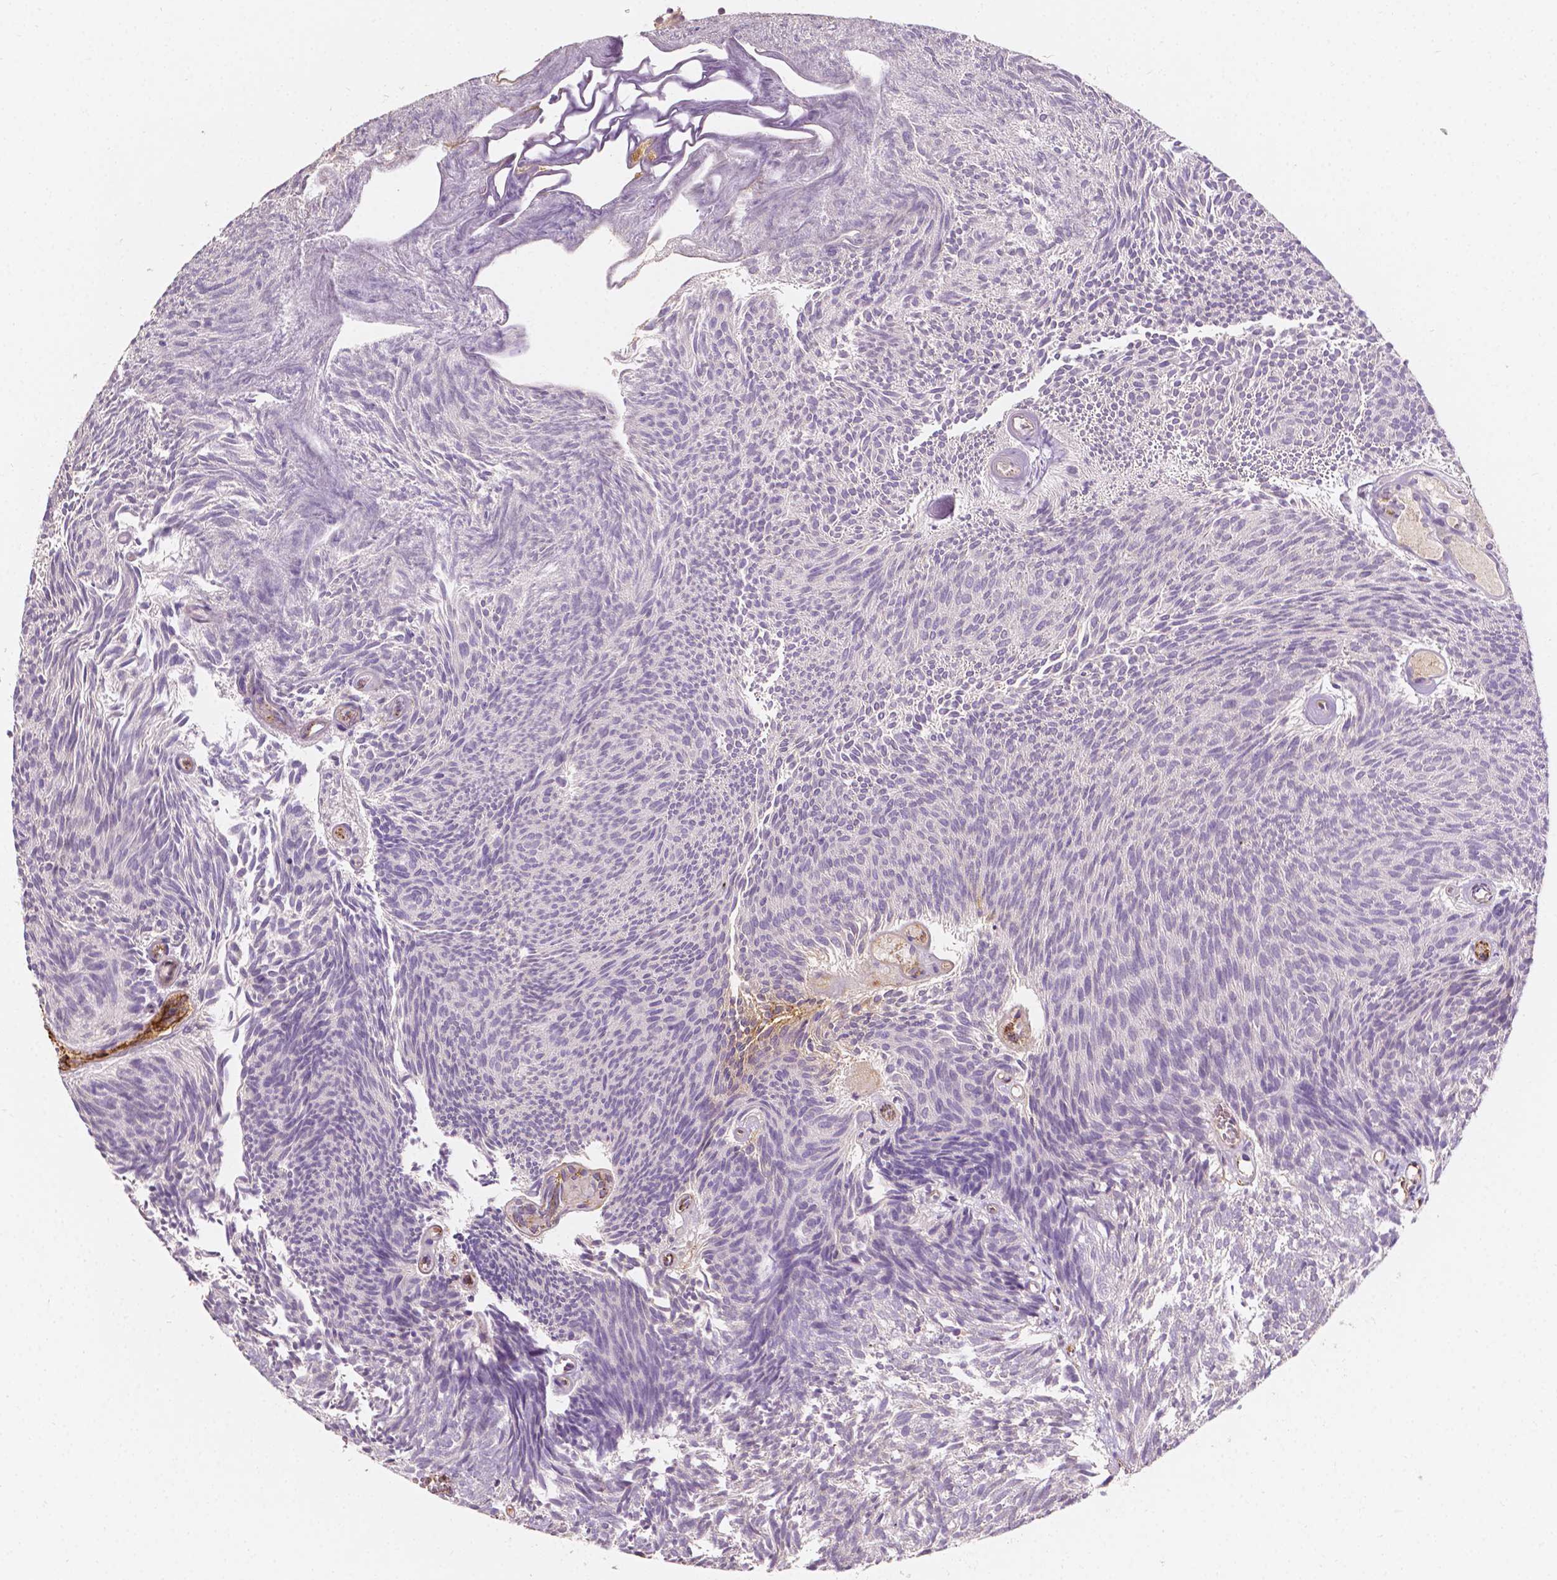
{"staining": {"intensity": "negative", "quantity": "none", "location": "none"}, "tissue": "urothelial cancer", "cell_type": "Tumor cells", "image_type": "cancer", "snomed": [{"axis": "morphology", "description": "Urothelial carcinoma, Low grade"}, {"axis": "topography", "description": "Urinary bladder"}], "caption": "Urothelial cancer was stained to show a protein in brown. There is no significant expression in tumor cells.", "gene": "SLC22A4", "patient": {"sex": "male", "age": 77}}